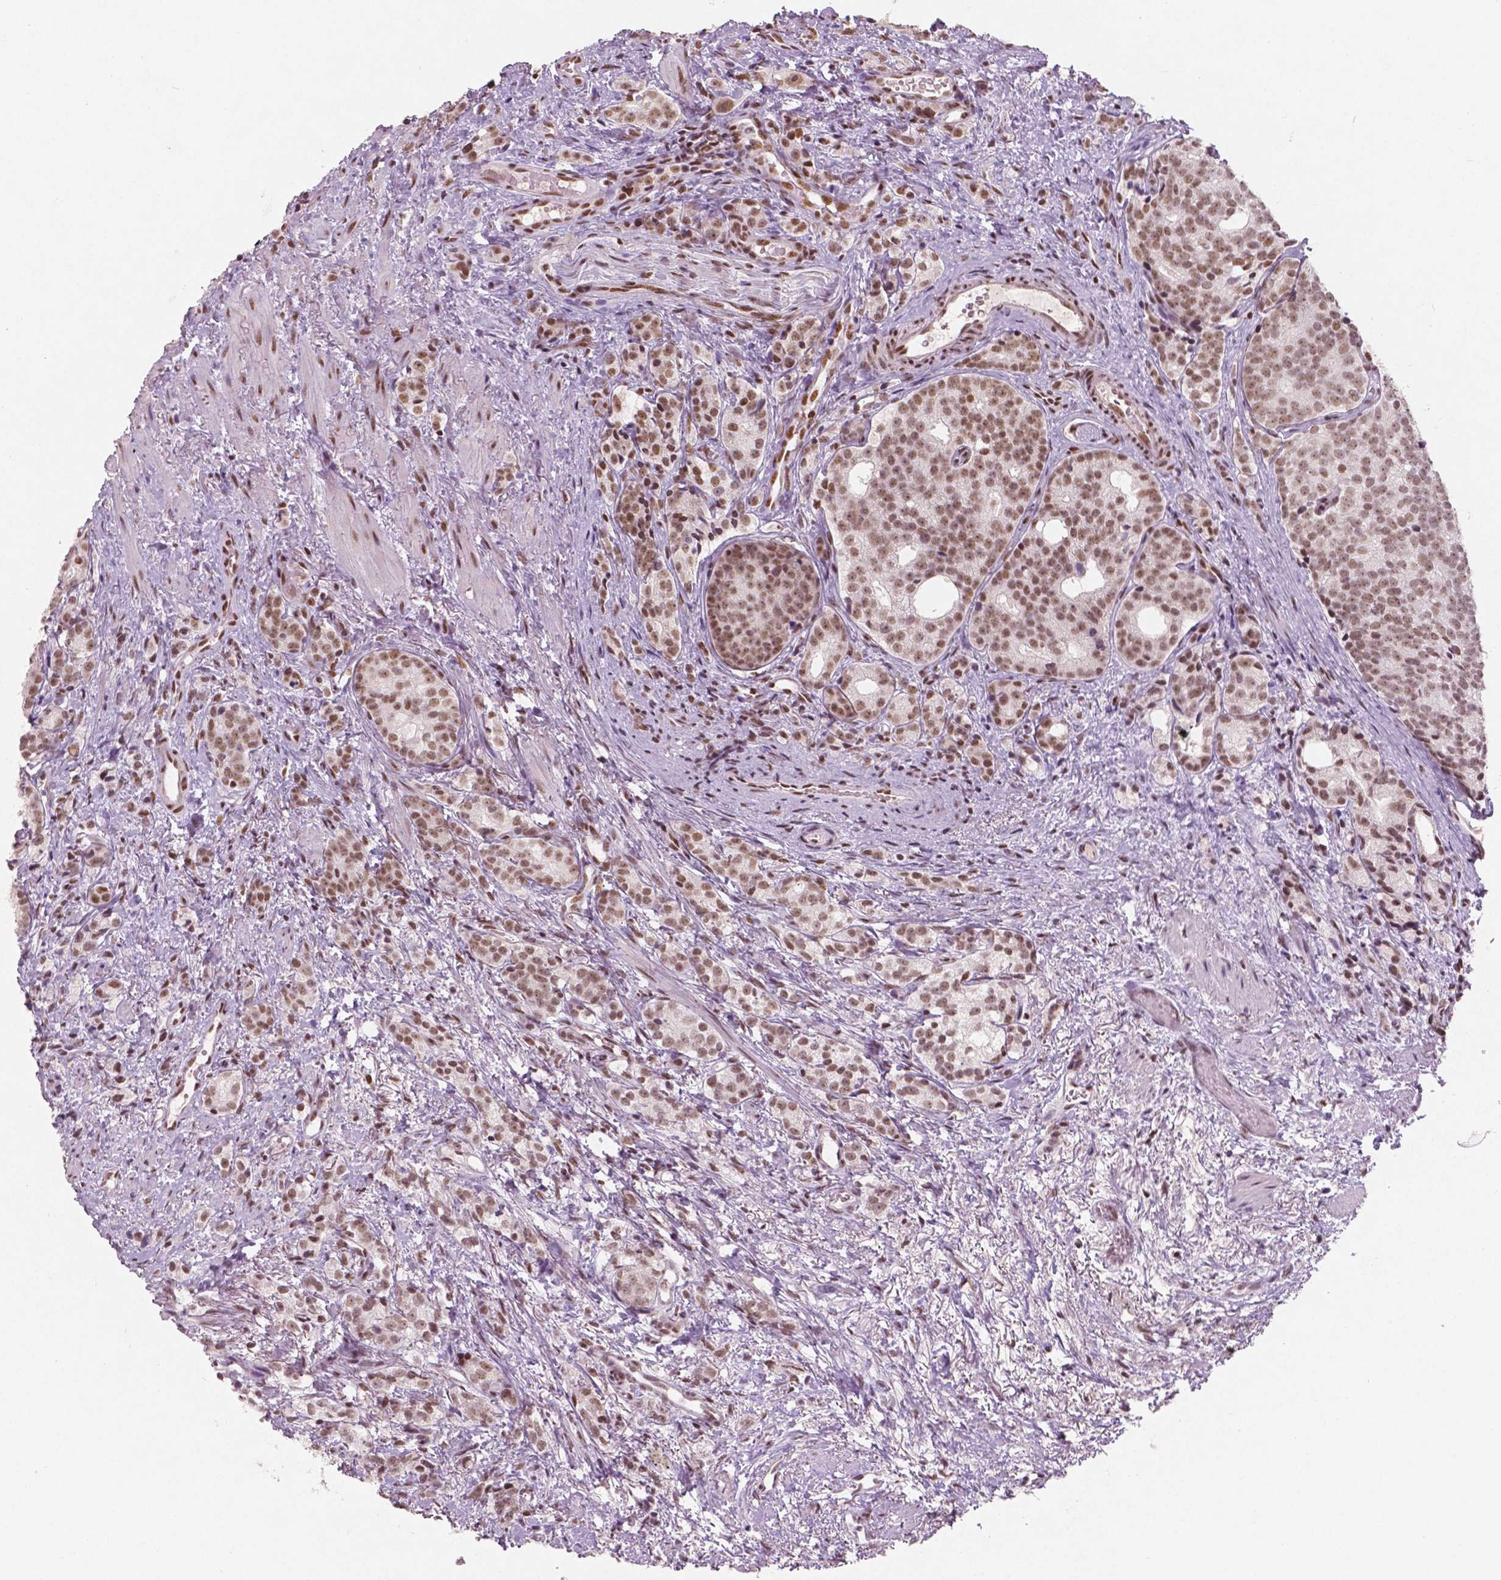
{"staining": {"intensity": "moderate", "quantity": ">75%", "location": "nuclear"}, "tissue": "prostate cancer", "cell_type": "Tumor cells", "image_type": "cancer", "snomed": [{"axis": "morphology", "description": "Adenocarcinoma, High grade"}, {"axis": "topography", "description": "Prostate"}], "caption": "An immunohistochemistry image of neoplastic tissue is shown. Protein staining in brown shows moderate nuclear positivity in prostate cancer (high-grade adenocarcinoma) within tumor cells. Immunohistochemistry stains the protein in brown and the nuclei are stained blue.", "gene": "BRD4", "patient": {"sex": "male", "age": 53}}